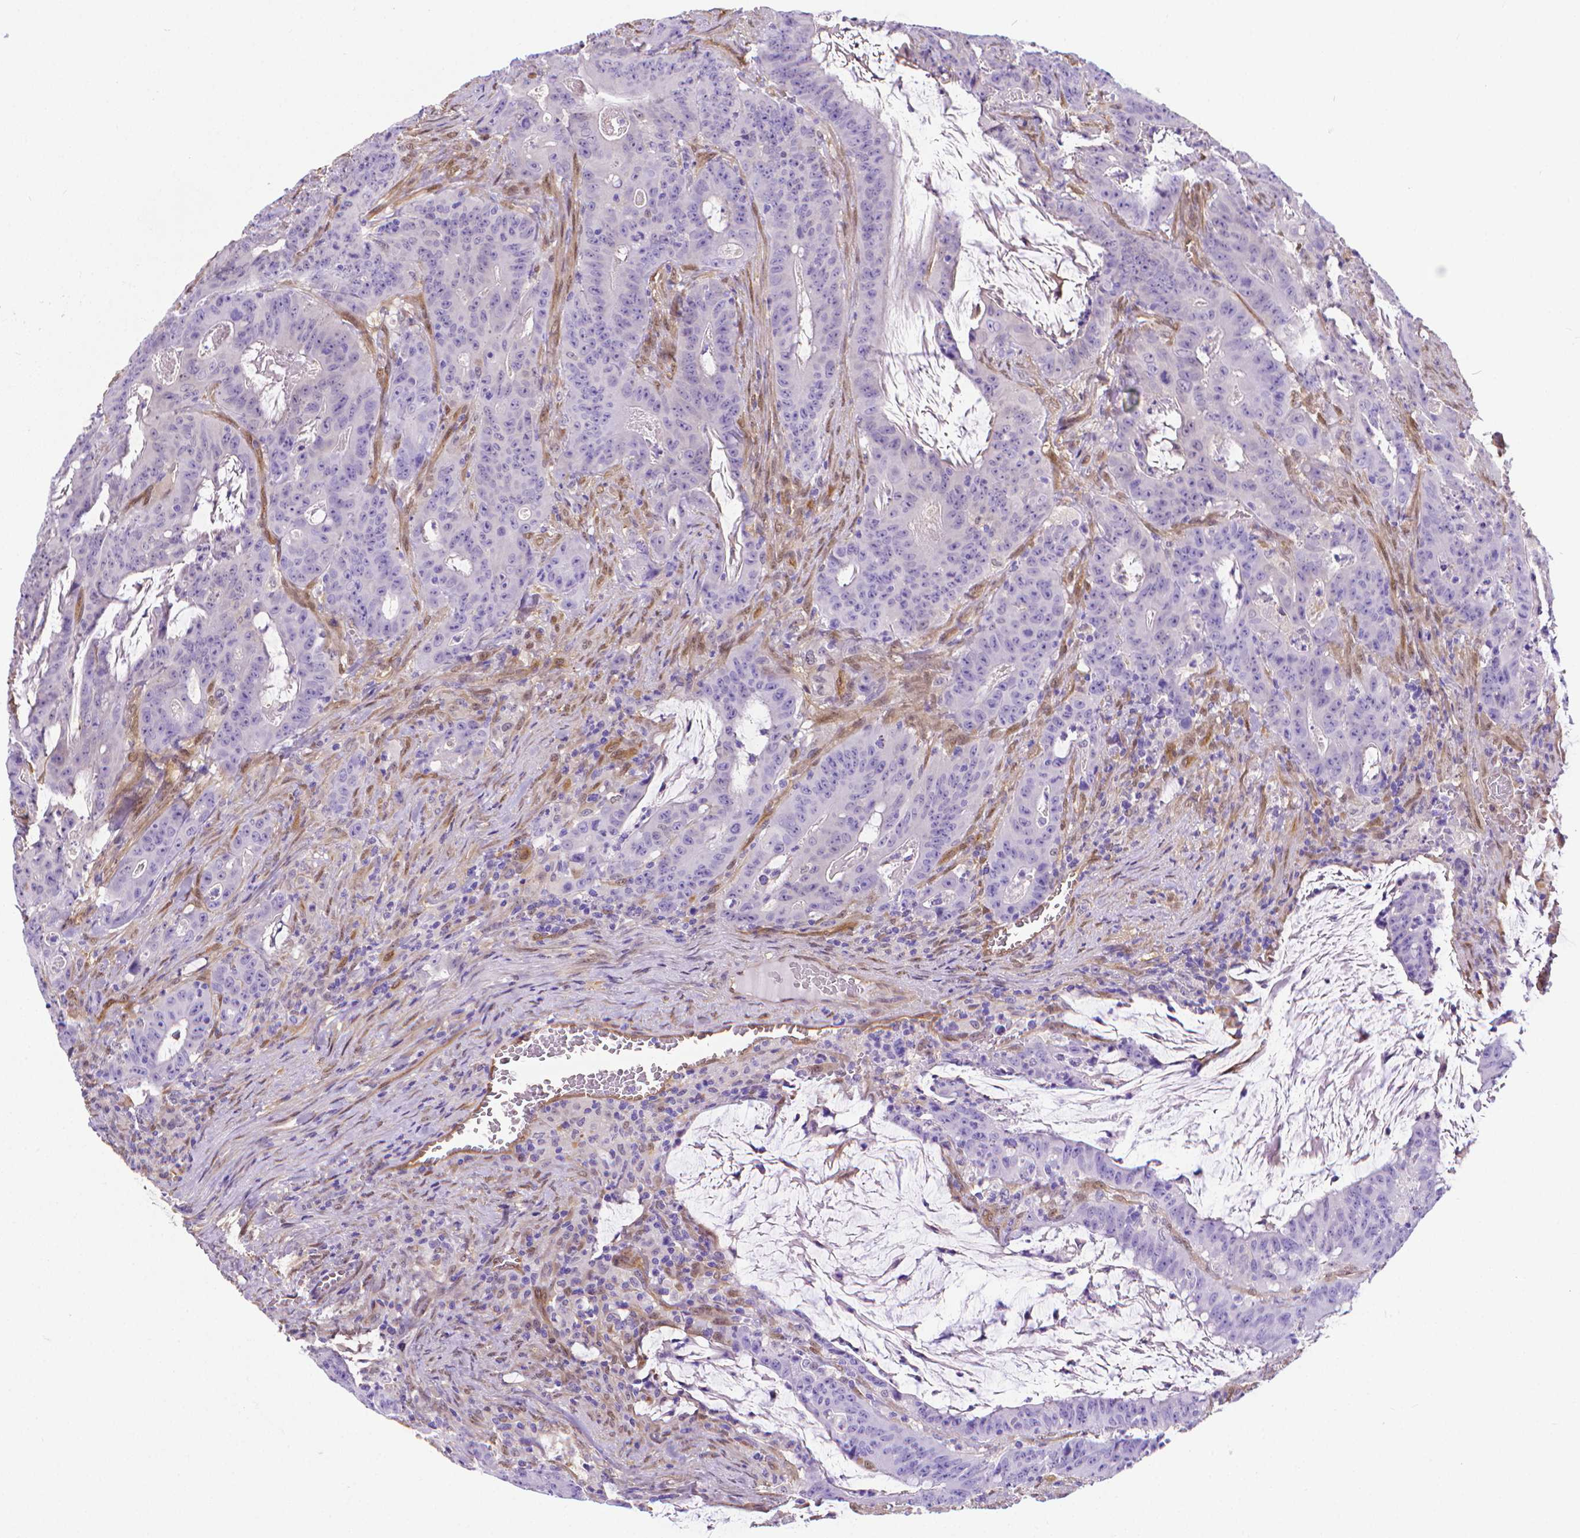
{"staining": {"intensity": "negative", "quantity": "none", "location": "none"}, "tissue": "colorectal cancer", "cell_type": "Tumor cells", "image_type": "cancer", "snomed": [{"axis": "morphology", "description": "Adenocarcinoma, NOS"}, {"axis": "topography", "description": "Colon"}], "caption": "Immunohistochemical staining of human adenocarcinoma (colorectal) shows no significant expression in tumor cells.", "gene": "CLIC4", "patient": {"sex": "male", "age": 33}}